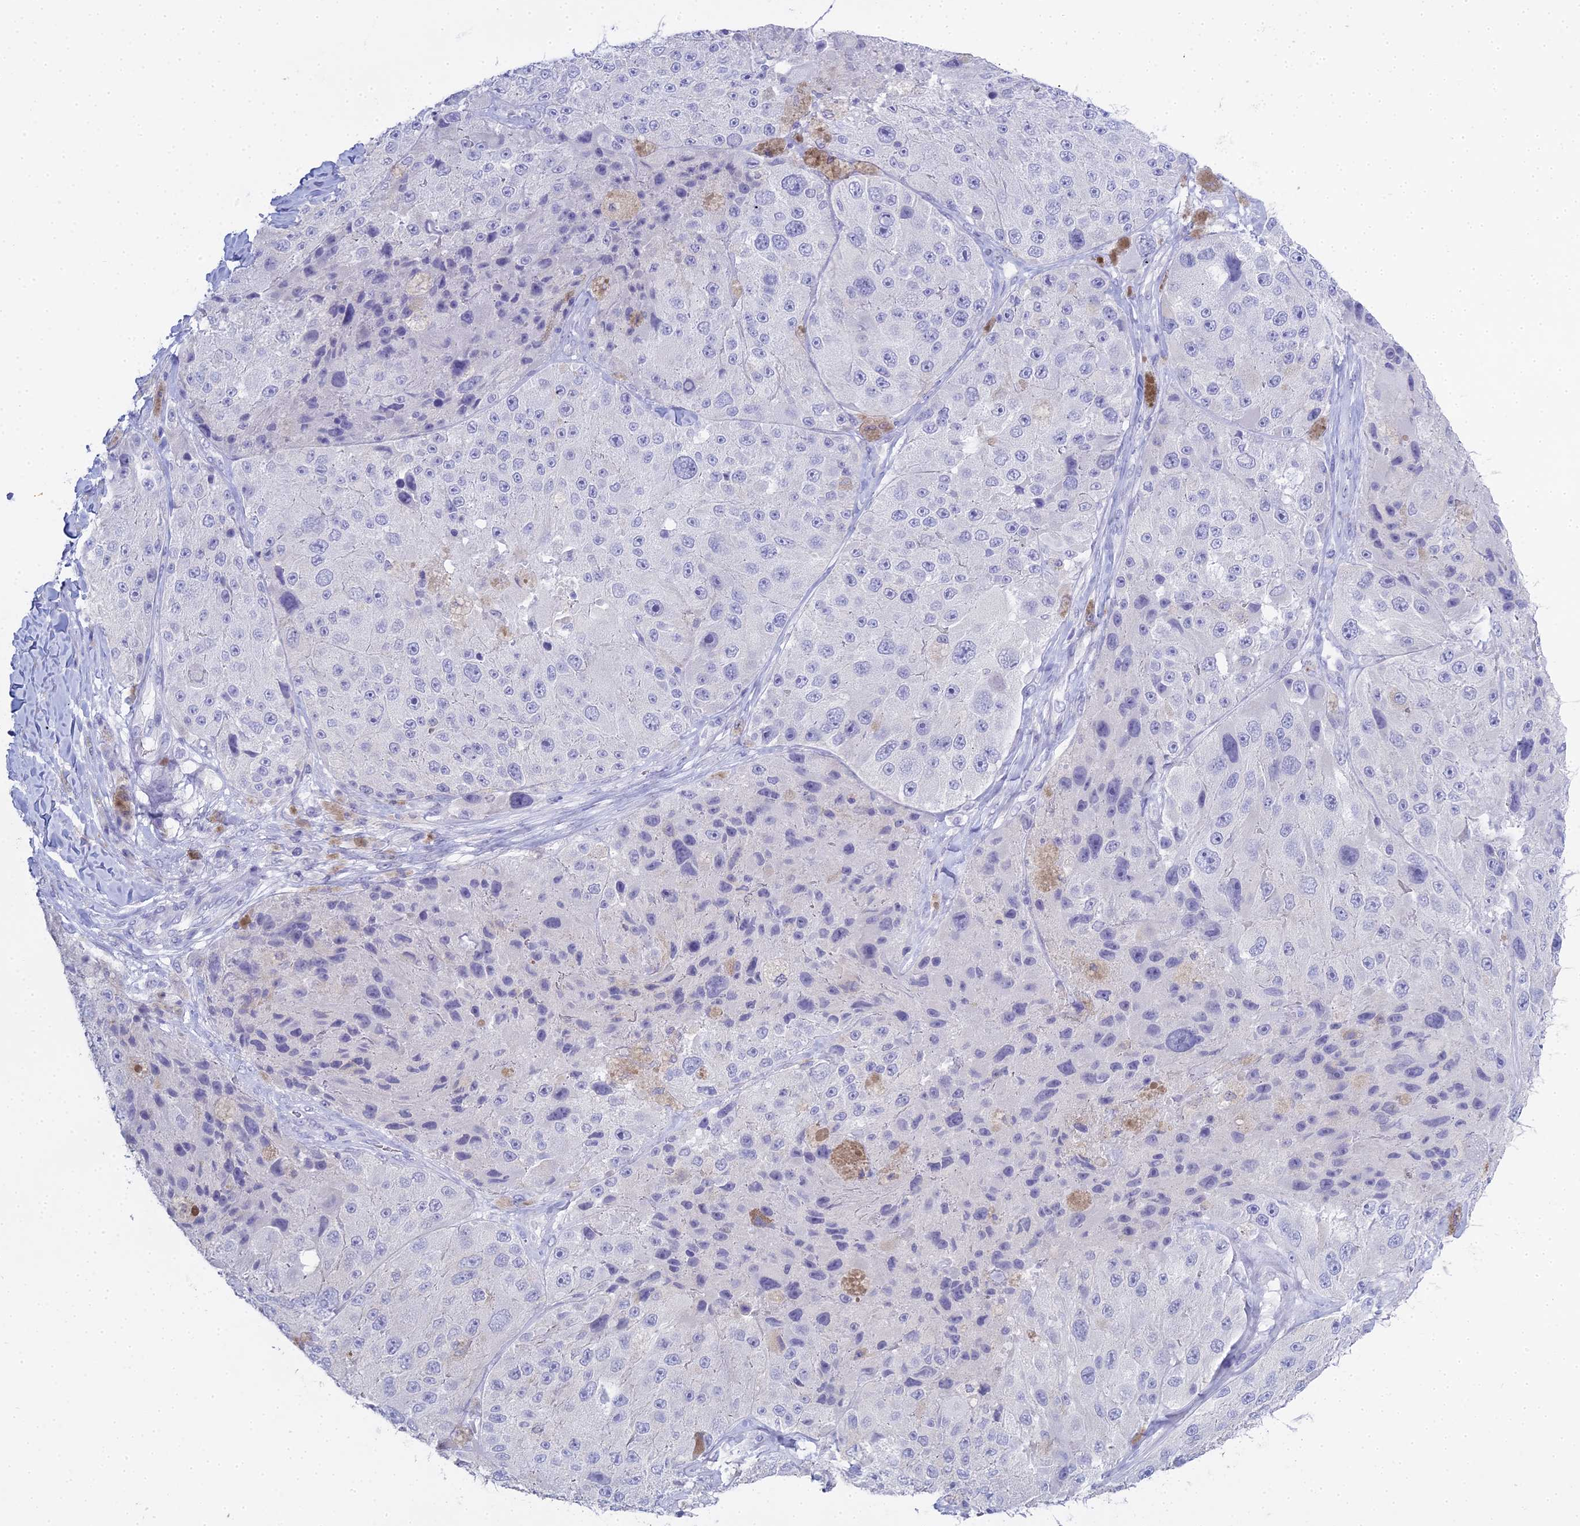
{"staining": {"intensity": "negative", "quantity": "none", "location": "none"}, "tissue": "melanoma", "cell_type": "Tumor cells", "image_type": "cancer", "snomed": [{"axis": "morphology", "description": "Malignant melanoma, Metastatic site"}, {"axis": "topography", "description": "Lymph node"}], "caption": "DAB immunohistochemical staining of human malignant melanoma (metastatic site) displays no significant staining in tumor cells.", "gene": "S100A7", "patient": {"sex": "male", "age": 62}}